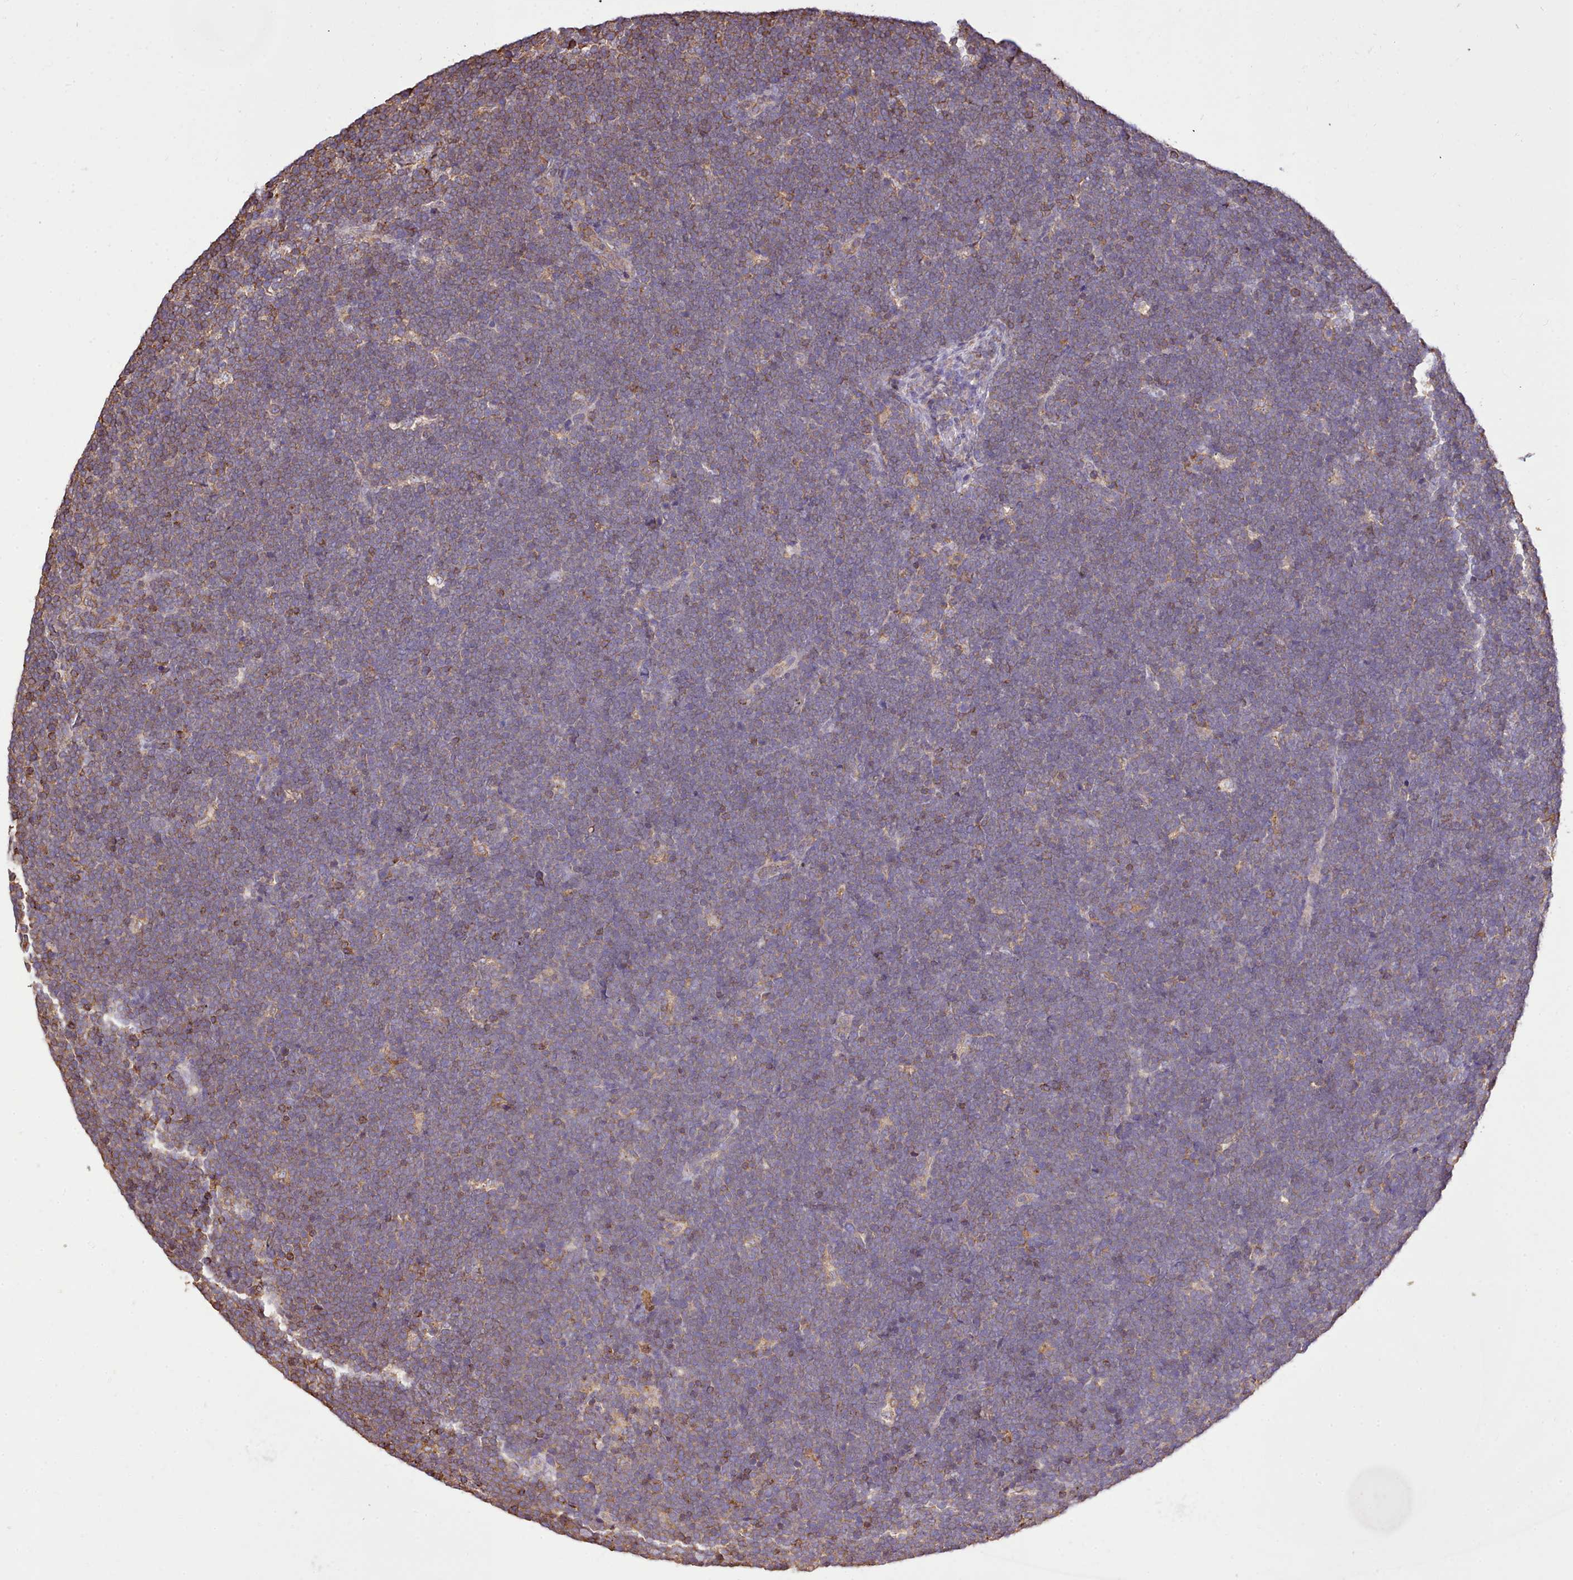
{"staining": {"intensity": "moderate", "quantity": "25%-75%", "location": "cytoplasmic/membranous"}, "tissue": "lymphoma", "cell_type": "Tumor cells", "image_type": "cancer", "snomed": [{"axis": "morphology", "description": "Malignant lymphoma, non-Hodgkin's type, High grade"}, {"axis": "topography", "description": "Lymph node"}], "caption": "This micrograph displays immunohistochemistry staining of human lymphoma, with medium moderate cytoplasmic/membranous staining in about 25%-75% of tumor cells.", "gene": "CAPZA1", "patient": {"sex": "male", "age": 13}}